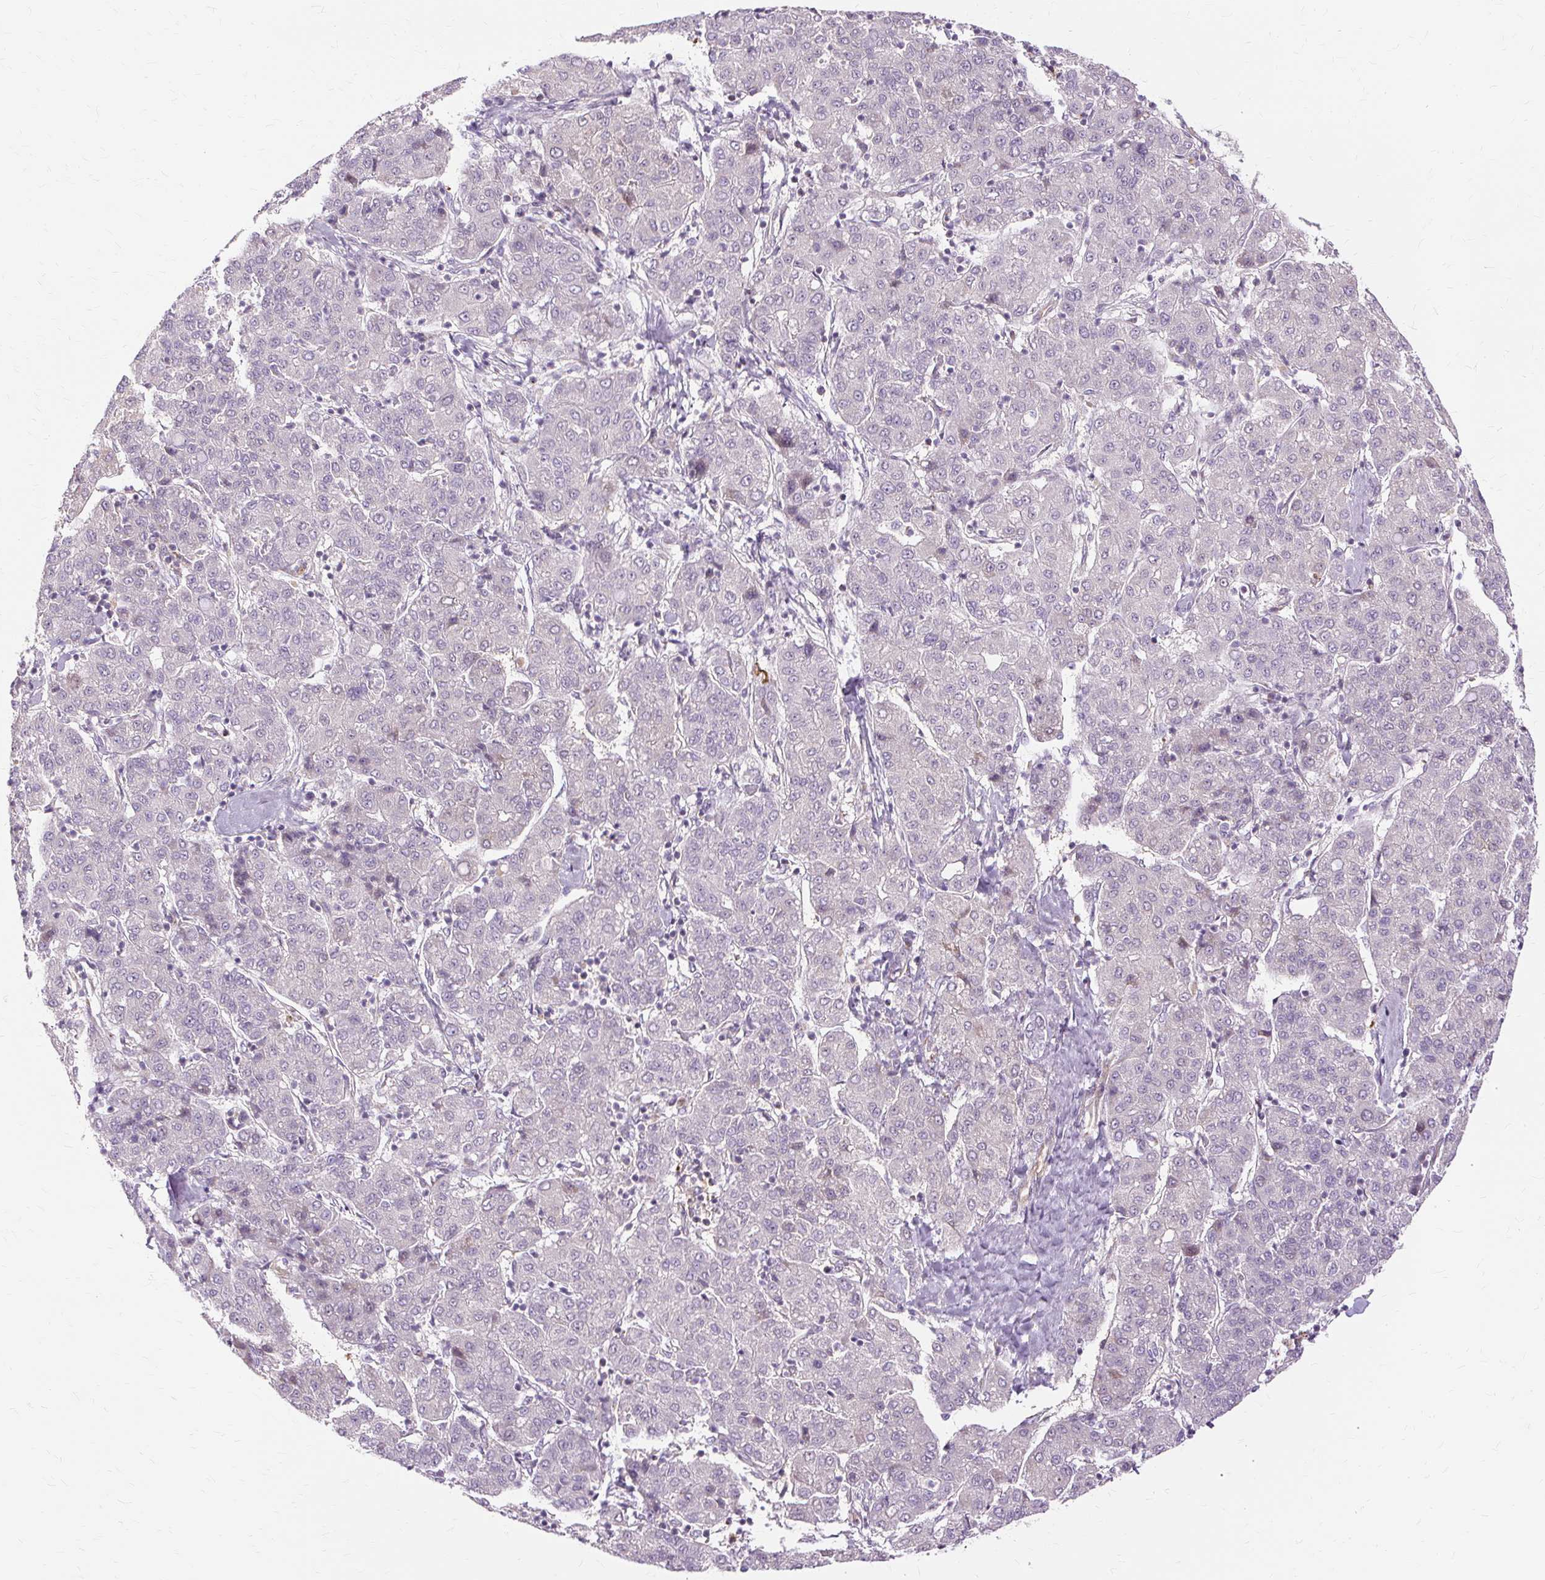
{"staining": {"intensity": "negative", "quantity": "none", "location": "none"}, "tissue": "liver cancer", "cell_type": "Tumor cells", "image_type": "cancer", "snomed": [{"axis": "morphology", "description": "Carcinoma, Hepatocellular, NOS"}, {"axis": "topography", "description": "Liver"}], "caption": "Tumor cells show no significant protein staining in liver cancer (hepatocellular carcinoma).", "gene": "MMACHC", "patient": {"sex": "male", "age": 65}}